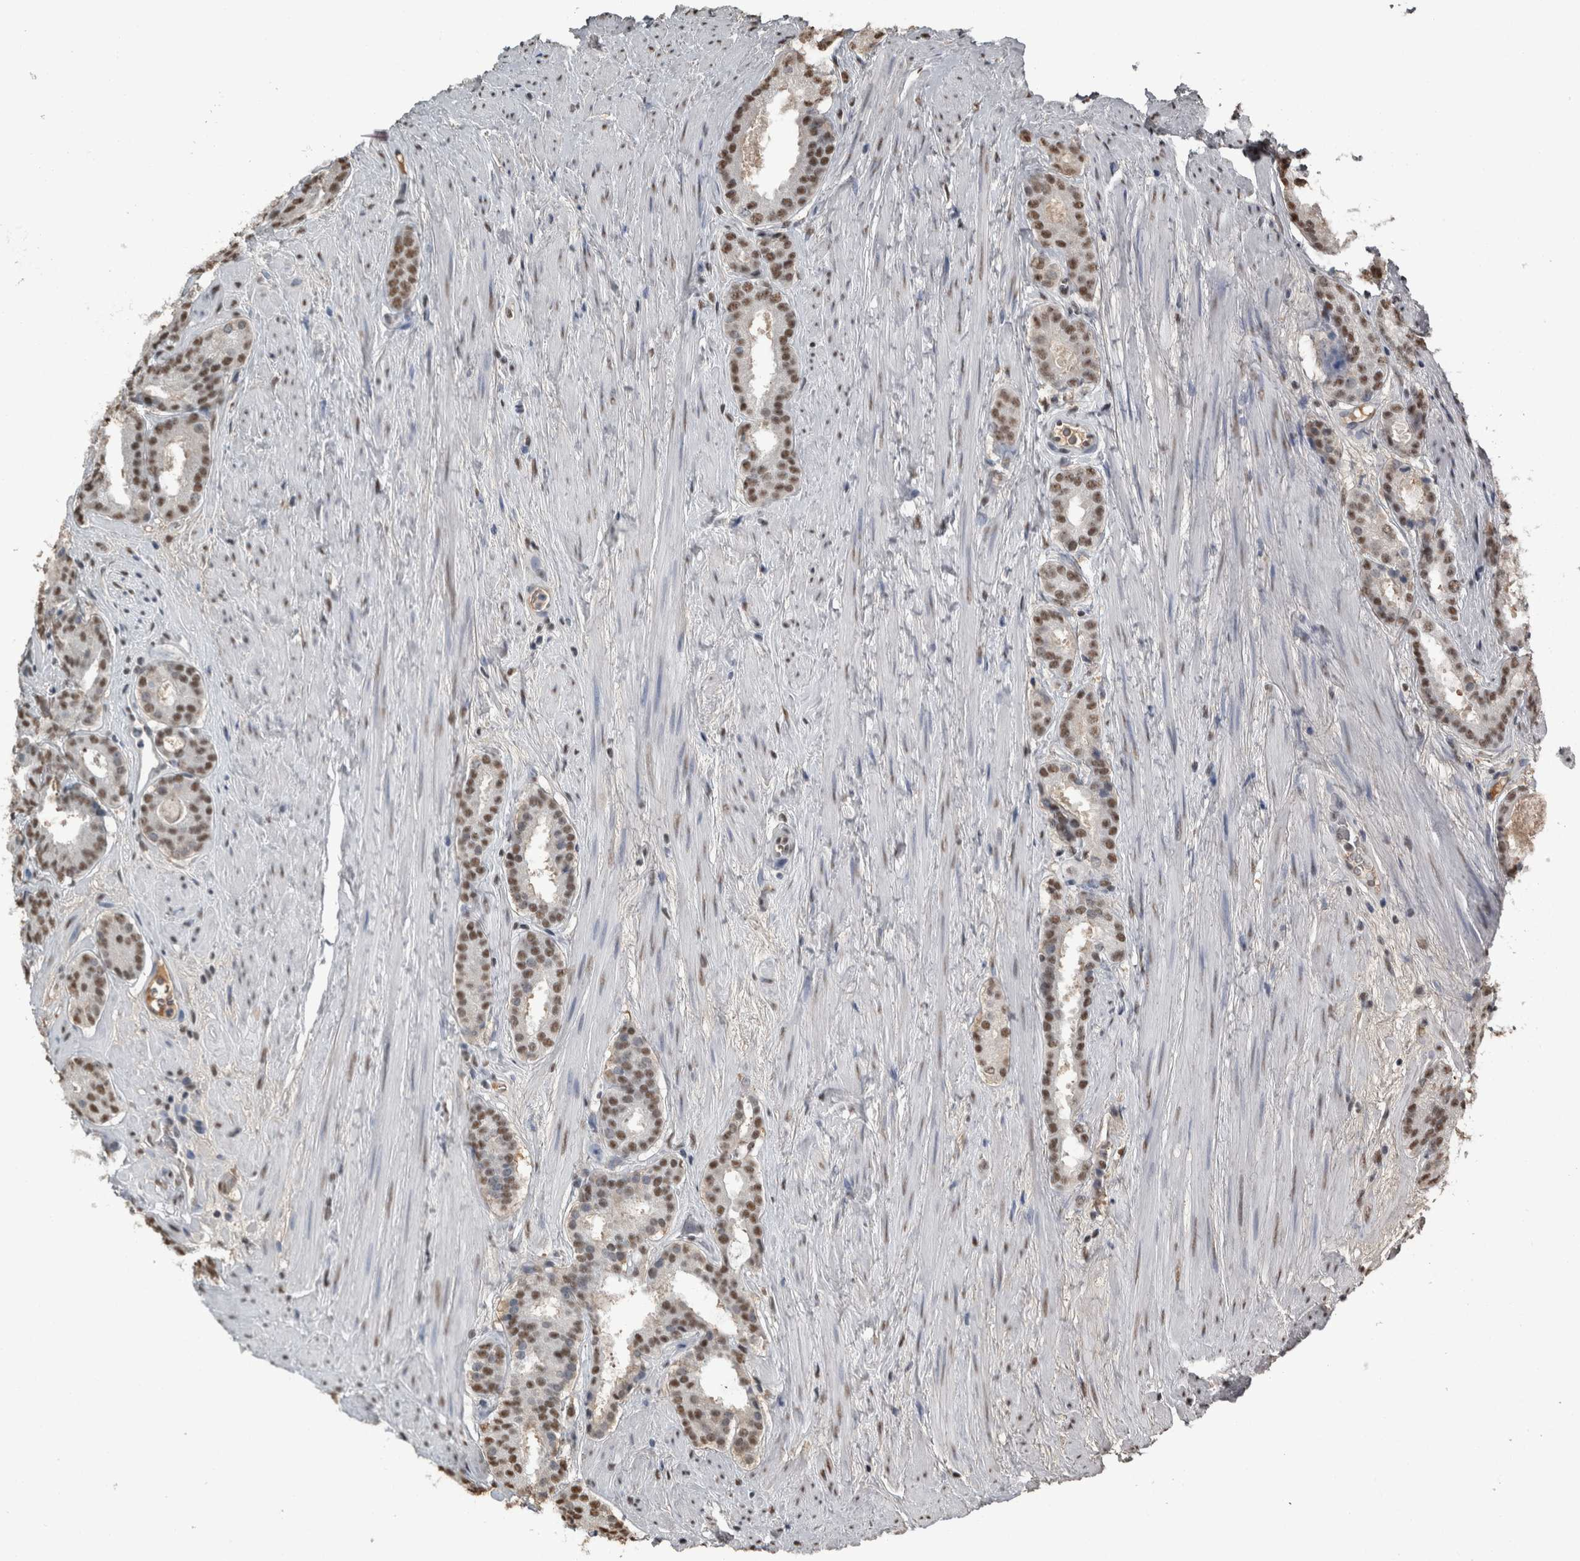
{"staining": {"intensity": "moderate", "quantity": "25%-75%", "location": "nuclear"}, "tissue": "prostate cancer", "cell_type": "Tumor cells", "image_type": "cancer", "snomed": [{"axis": "morphology", "description": "Adenocarcinoma, Low grade"}, {"axis": "topography", "description": "Prostate"}], "caption": "There is medium levels of moderate nuclear staining in tumor cells of prostate cancer (adenocarcinoma (low-grade)), as demonstrated by immunohistochemical staining (brown color).", "gene": "TGS1", "patient": {"sex": "male", "age": 69}}